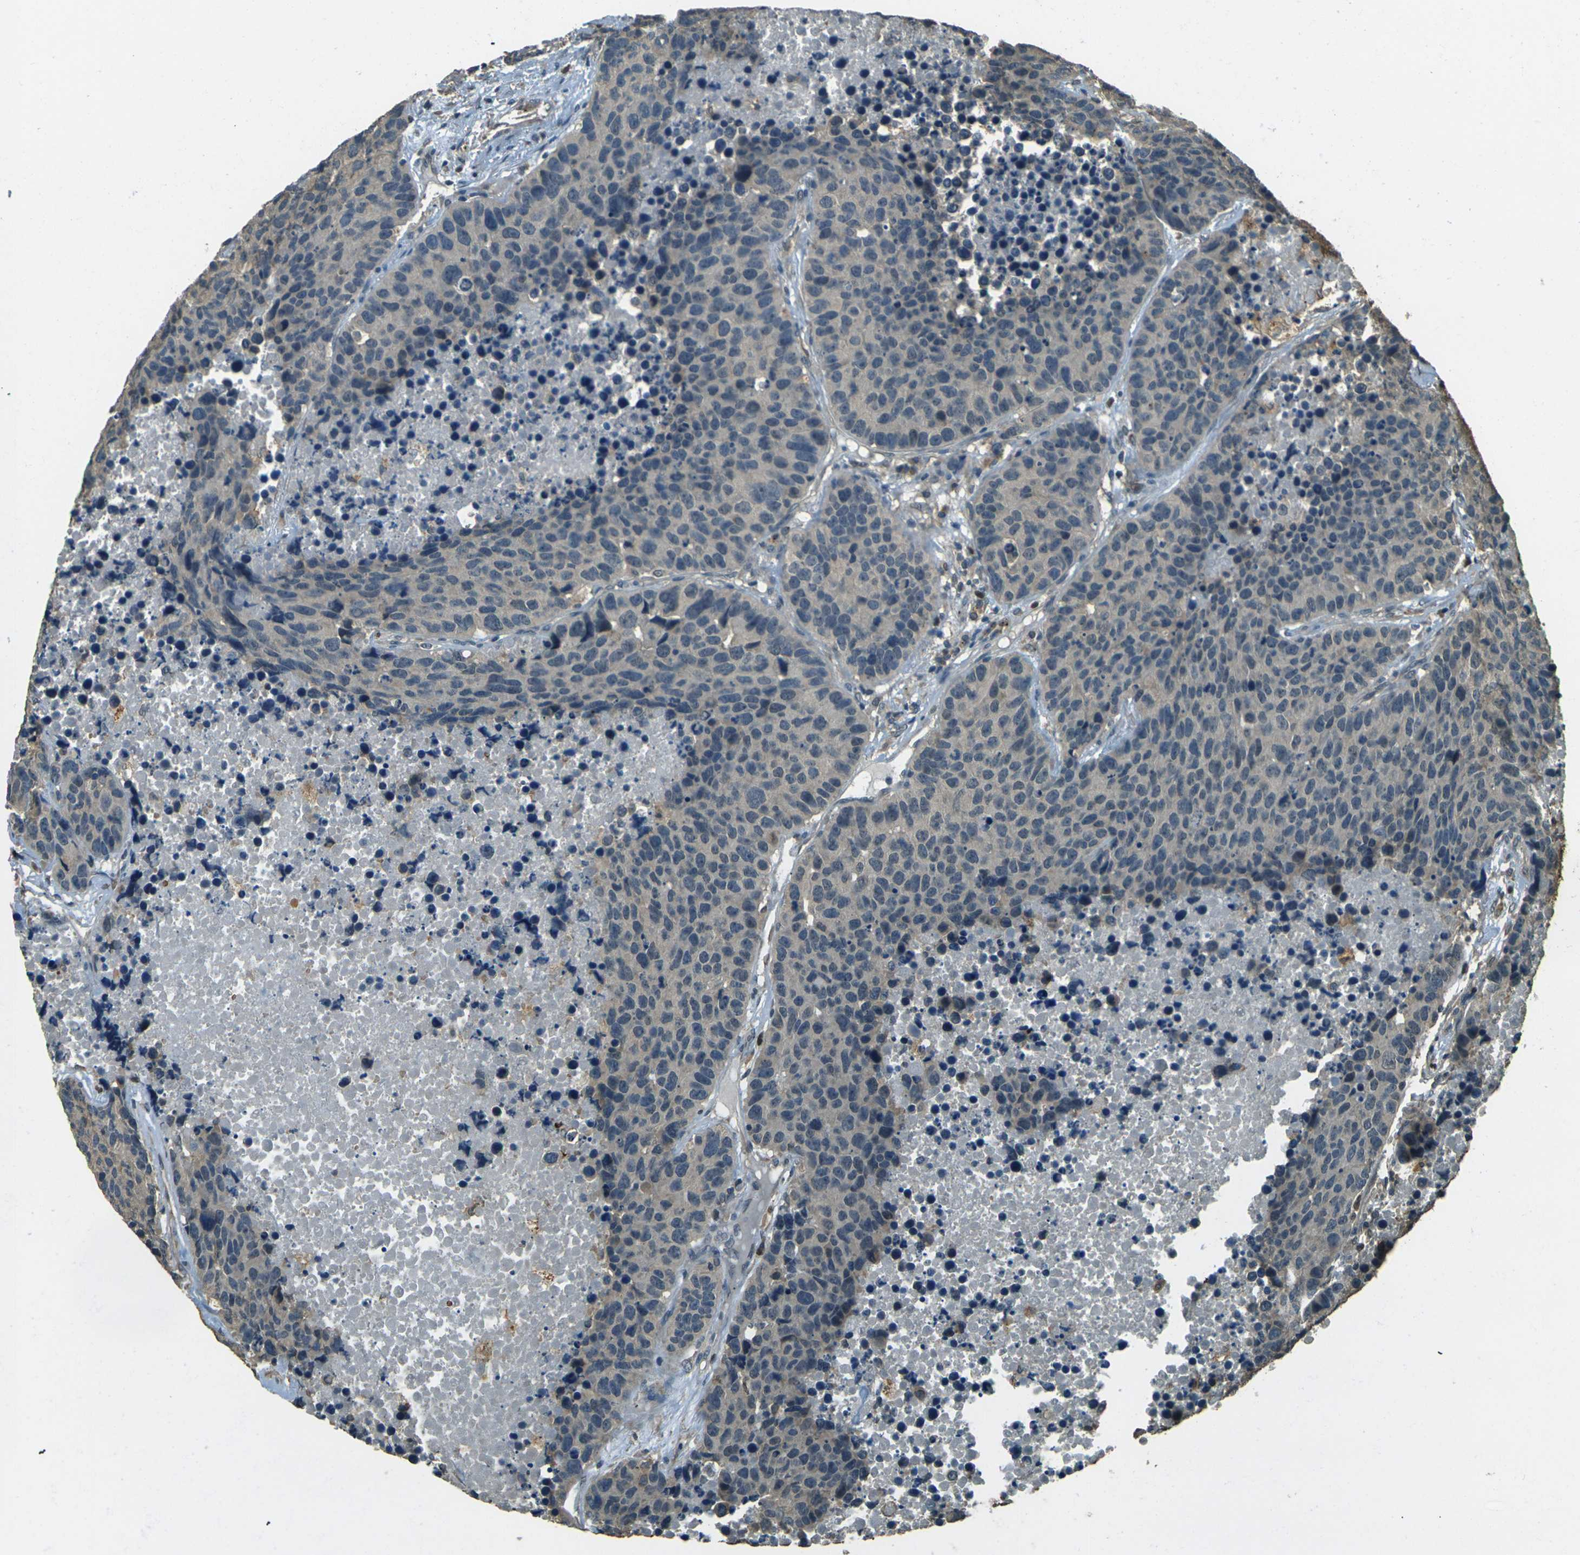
{"staining": {"intensity": "weak", "quantity": ">75%", "location": "cytoplasmic/membranous"}, "tissue": "carcinoid", "cell_type": "Tumor cells", "image_type": "cancer", "snomed": [{"axis": "morphology", "description": "Carcinoid, malignant, NOS"}, {"axis": "topography", "description": "Lung"}], "caption": "Carcinoid stained with a protein marker exhibits weak staining in tumor cells.", "gene": "TOR1A", "patient": {"sex": "male", "age": 60}}